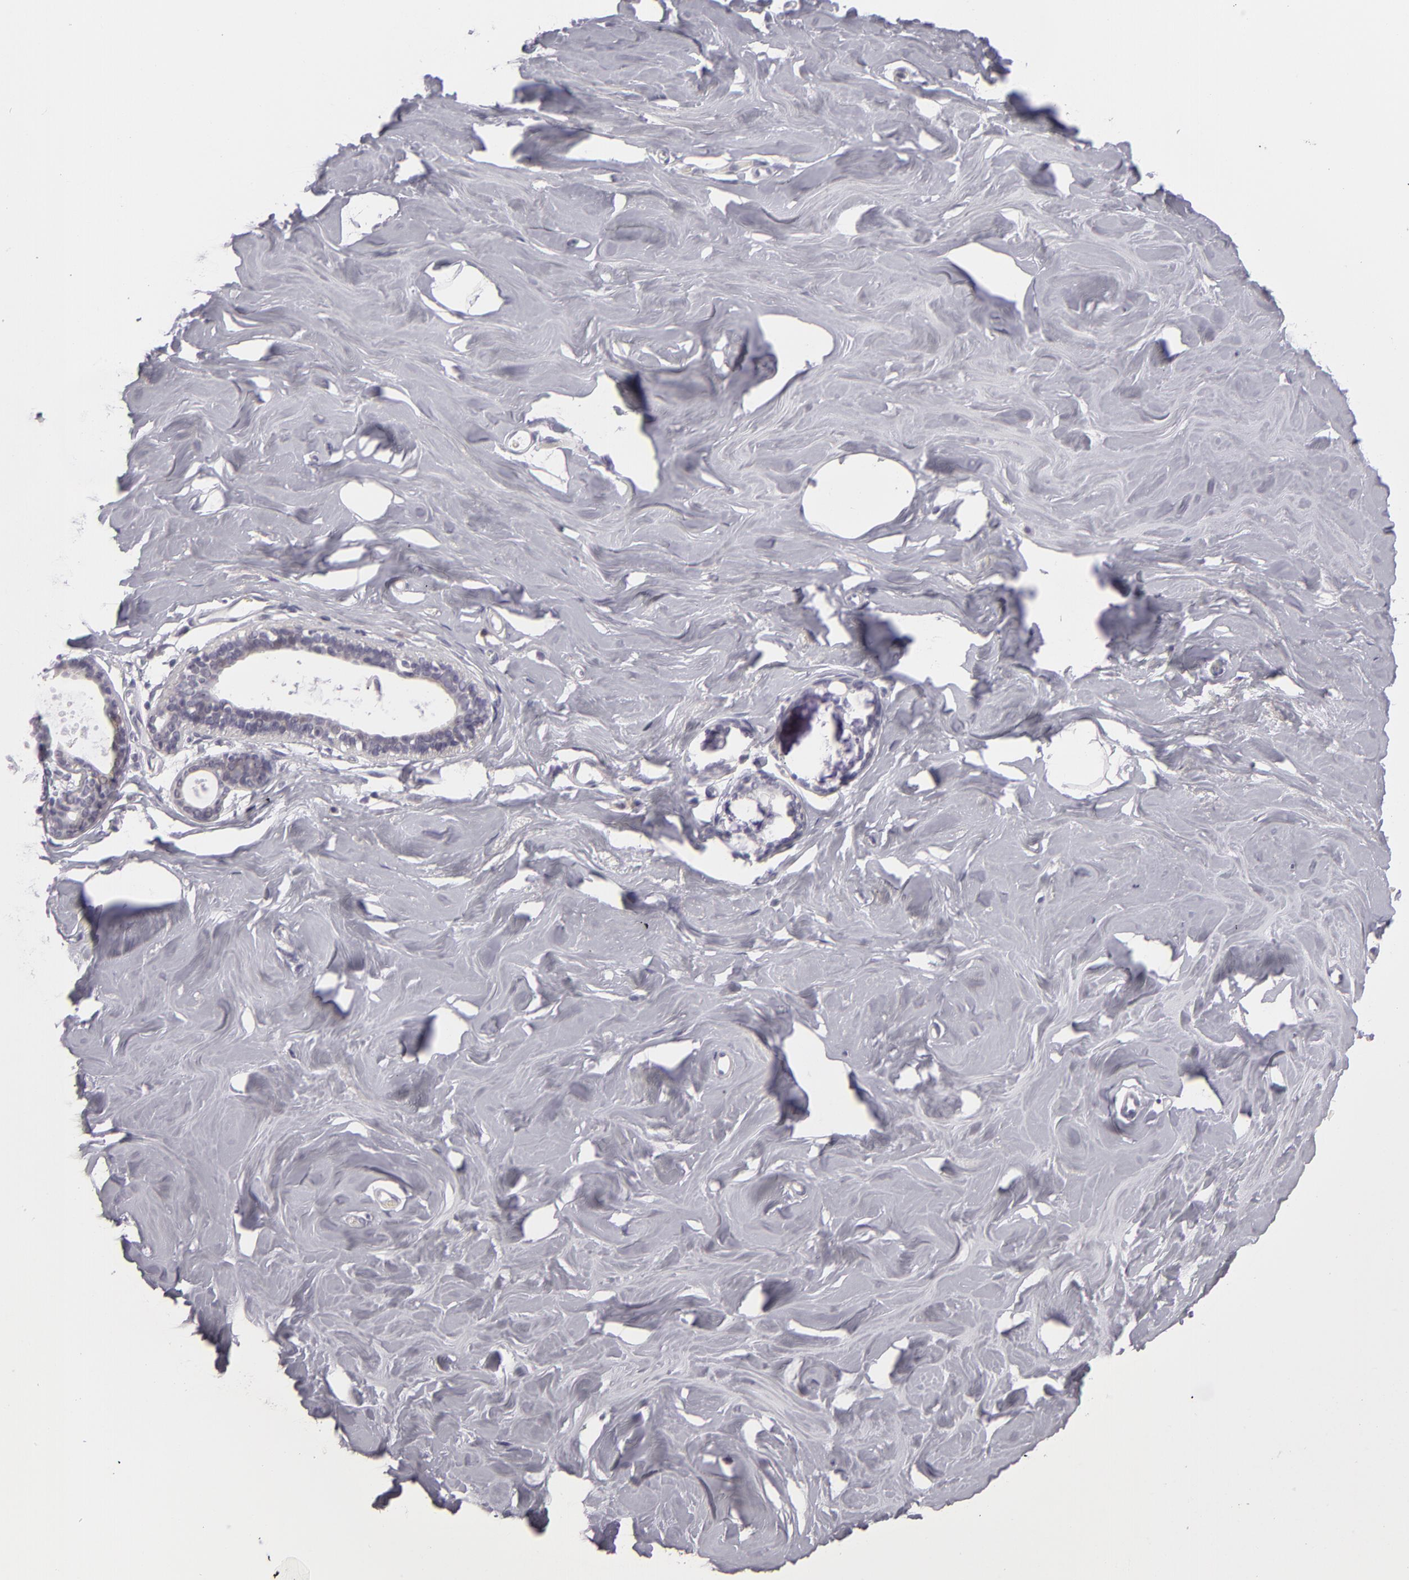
{"staining": {"intensity": "negative", "quantity": "none", "location": "none"}, "tissue": "breast", "cell_type": "Adipocytes", "image_type": "normal", "snomed": [{"axis": "morphology", "description": "Normal tissue, NOS"}, {"axis": "topography", "description": "Breast"}], "caption": "DAB immunohistochemical staining of unremarkable breast demonstrates no significant positivity in adipocytes.", "gene": "ATP2B3", "patient": {"sex": "female", "age": 54}}